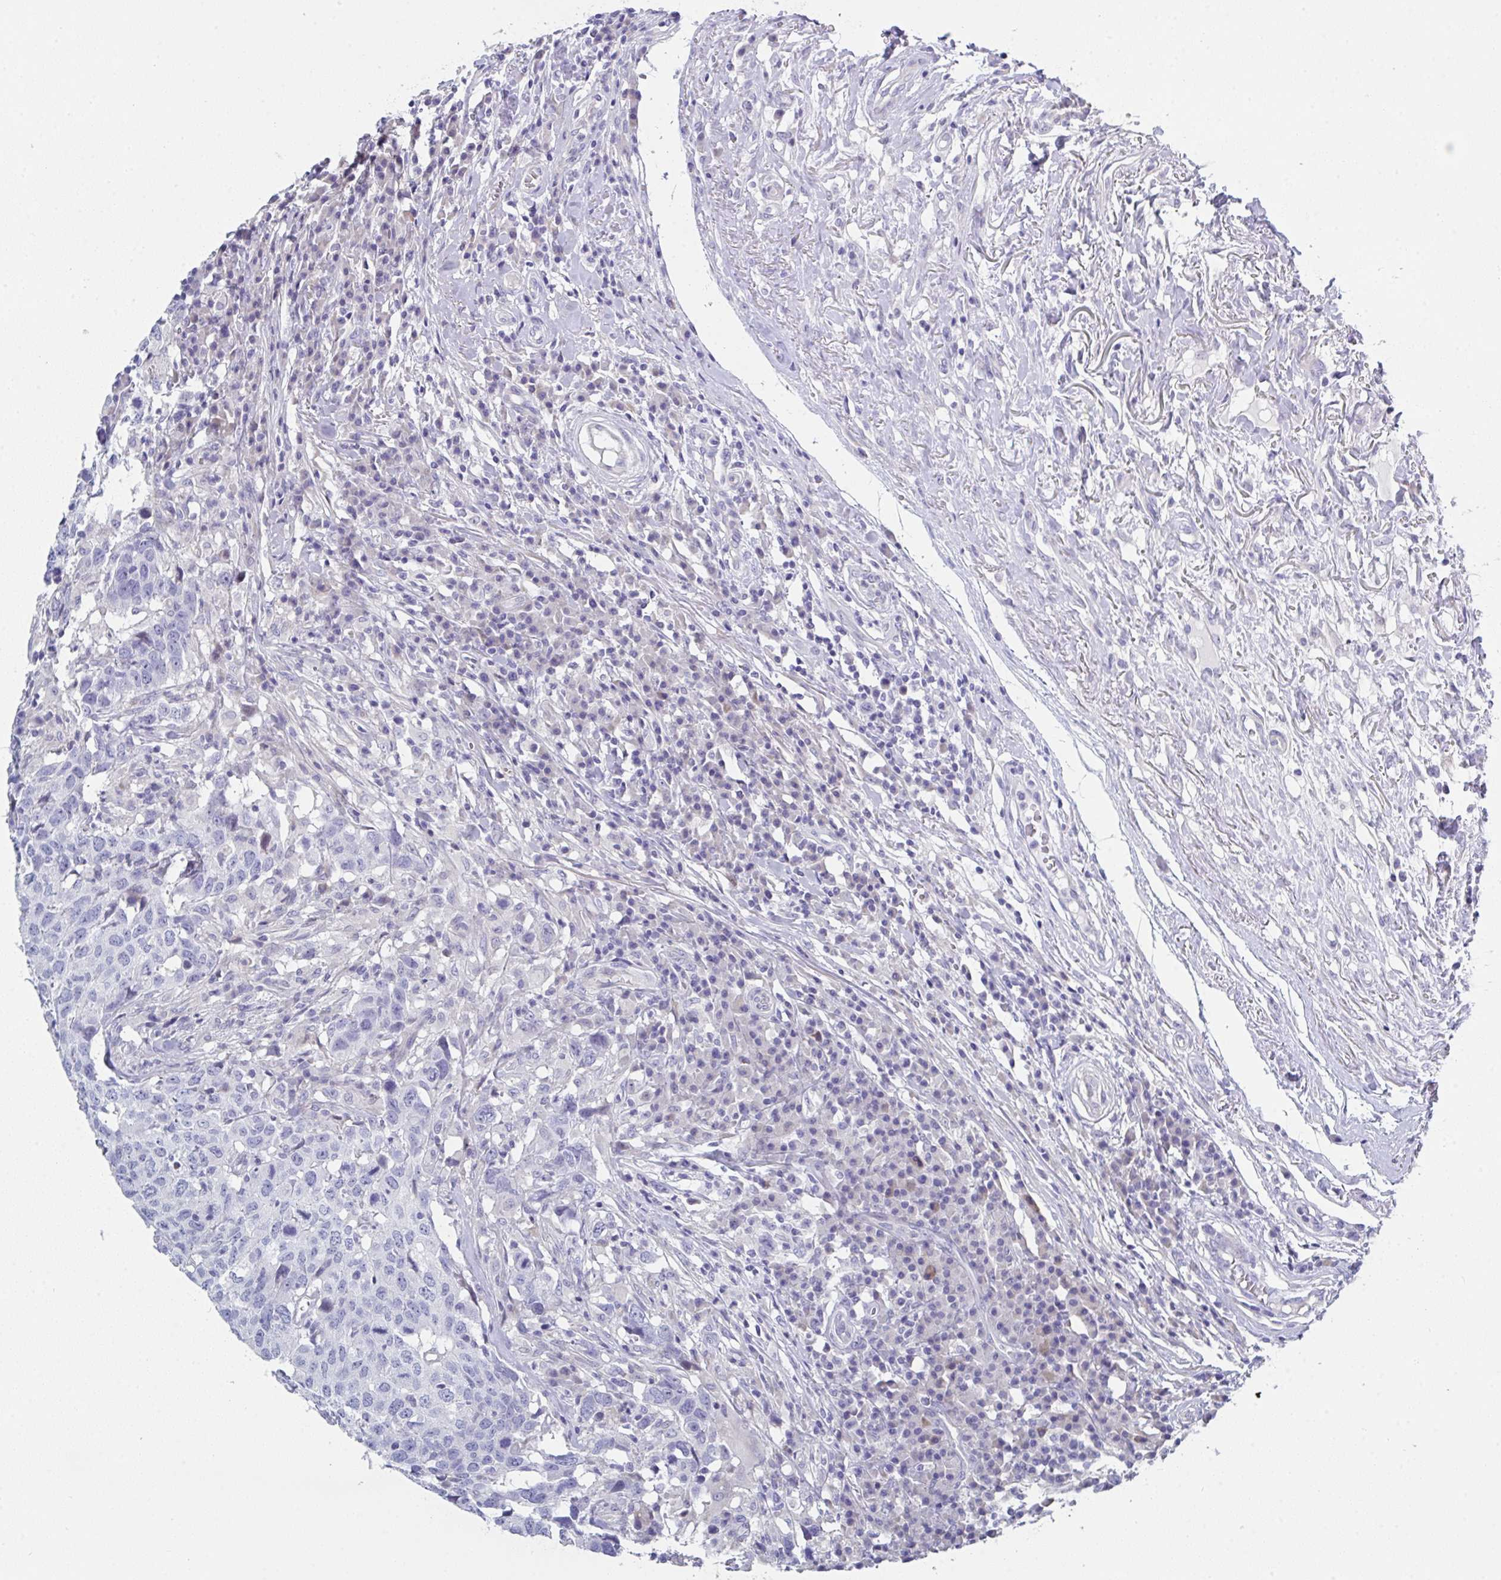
{"staining": {"intensity": "negative", "quantity": "none", "location": "none"}, "tissue": "head and neck cancer", "cell_type": "Tumor cells", "image_type": "cancer", "snomed": [{"axis": "morphology", "description": "Normal tissue, NOS"}, {"axis": "morphology", "description": "Squamous cell carcinoma, NOS"}, {"axis": "topography", "description": "Skeletal muscle"}, {"axis": "topography", "description": "Vascular tissue"}, {"axis": "topography", "description": "Peripheral nerve tissue"}, {"axis": "topography", "description": "Head-Neck"}], "caption": "DAB immunohistochemical staining of human head and neck cancer reveals no significant positivity in tumor cells.", "gene": "FBXO47", "patient": {"sex": "male", "age": 66}}